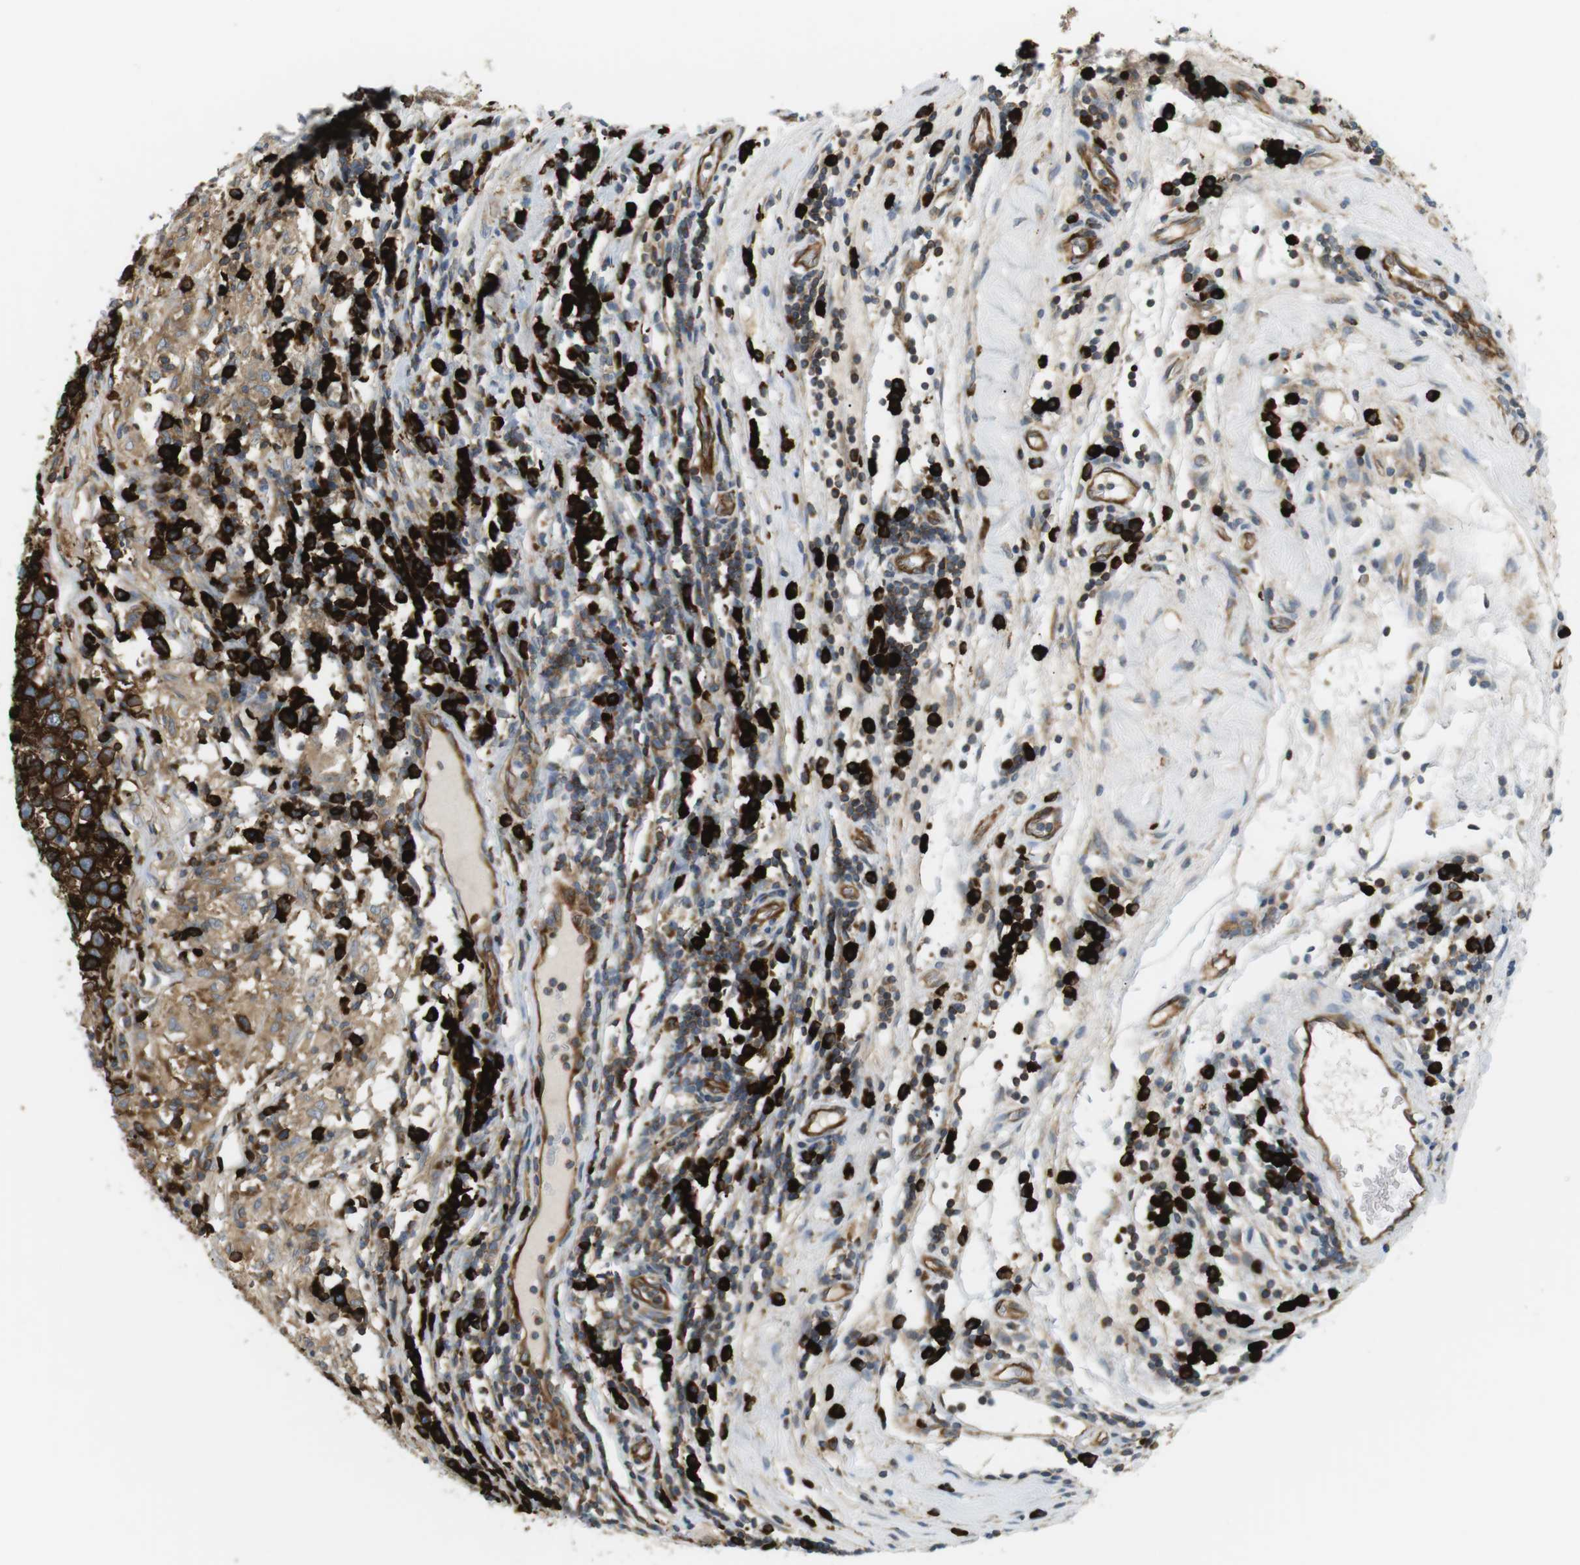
{"staining": {"intensity": "strong", "quantity": ">75%", "location": "cytoplasmic/membranous"}, "tissue": "testis cancer", "cell_type": "Tumor cells", "image_type": "cancer", "snomed": [{"axis": "morphology", "description": "Seminoma, NOS"}, {"axis": "topography", "description": "Testis"}], "caption": "A high-resolution photomicrograph shows immunohistochemistry staining of testis seminoma, which demonstrates strong cytoplasmic/membranous positivity in approximately >75% of tumor cells.", "gene": "TMEM200A", "patient": {"sex": "male", "age": 43}}